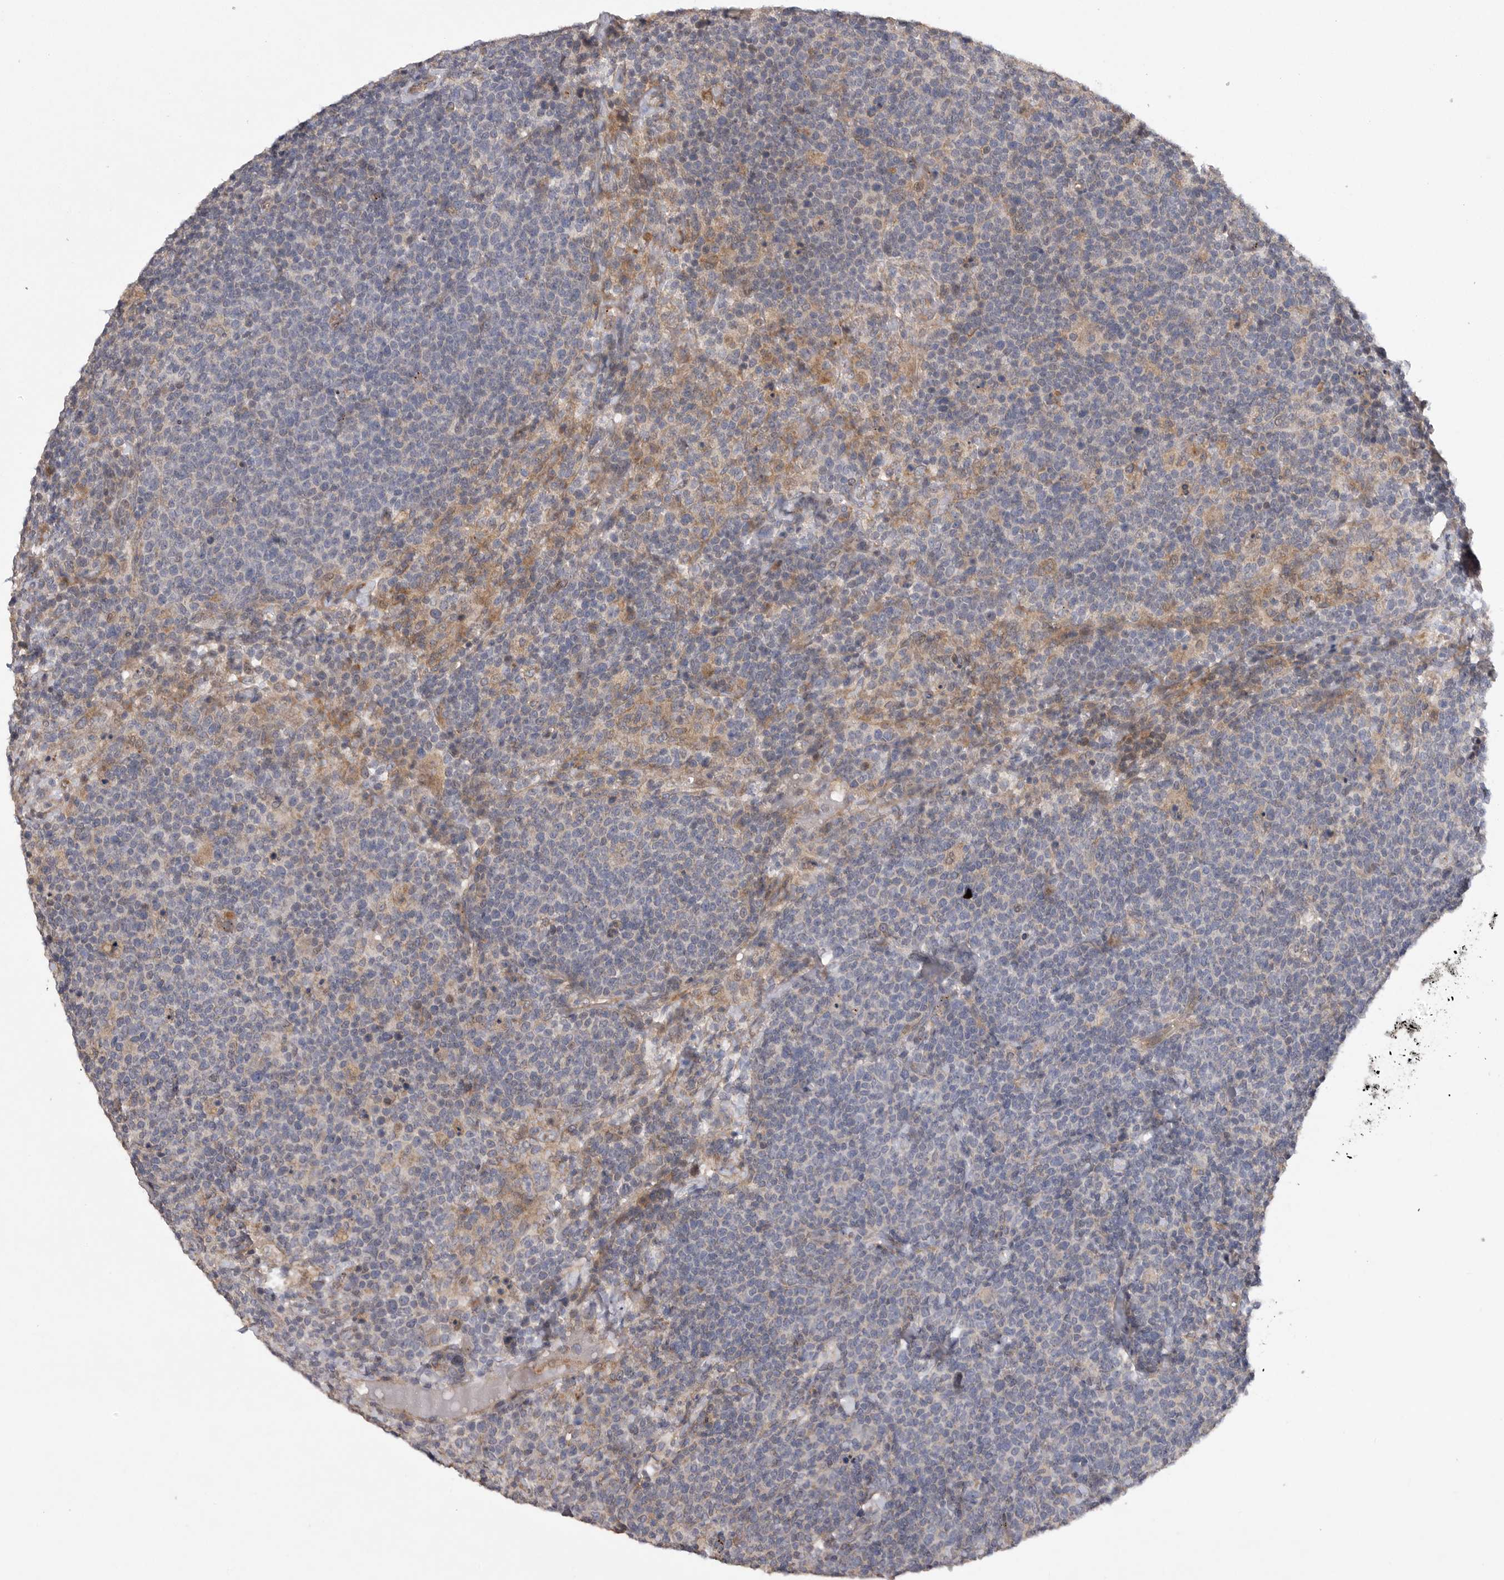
{"staining": {"intensity": "weak", "quantity": "25%-75%", "location": "cytoplasmic/membranous"}, "tissue": "lymphoma", "cell_type": "Tumor cells", "image_type": "cancer", "snomed": [{"axis": "morphology", "description": "Malignant lymphoma, non-Hodgkin's type, High grade"}, {"axis": "topography", "description": "Lymph node"}], "caption": "The micrograph demonstrates staining of lymphoma, revealing weak cytoplasmic/membranous protein expression (brown color) within tumor cells.", "gene": "EDEM3", "patient": {"sex": "male", "age": 61}}